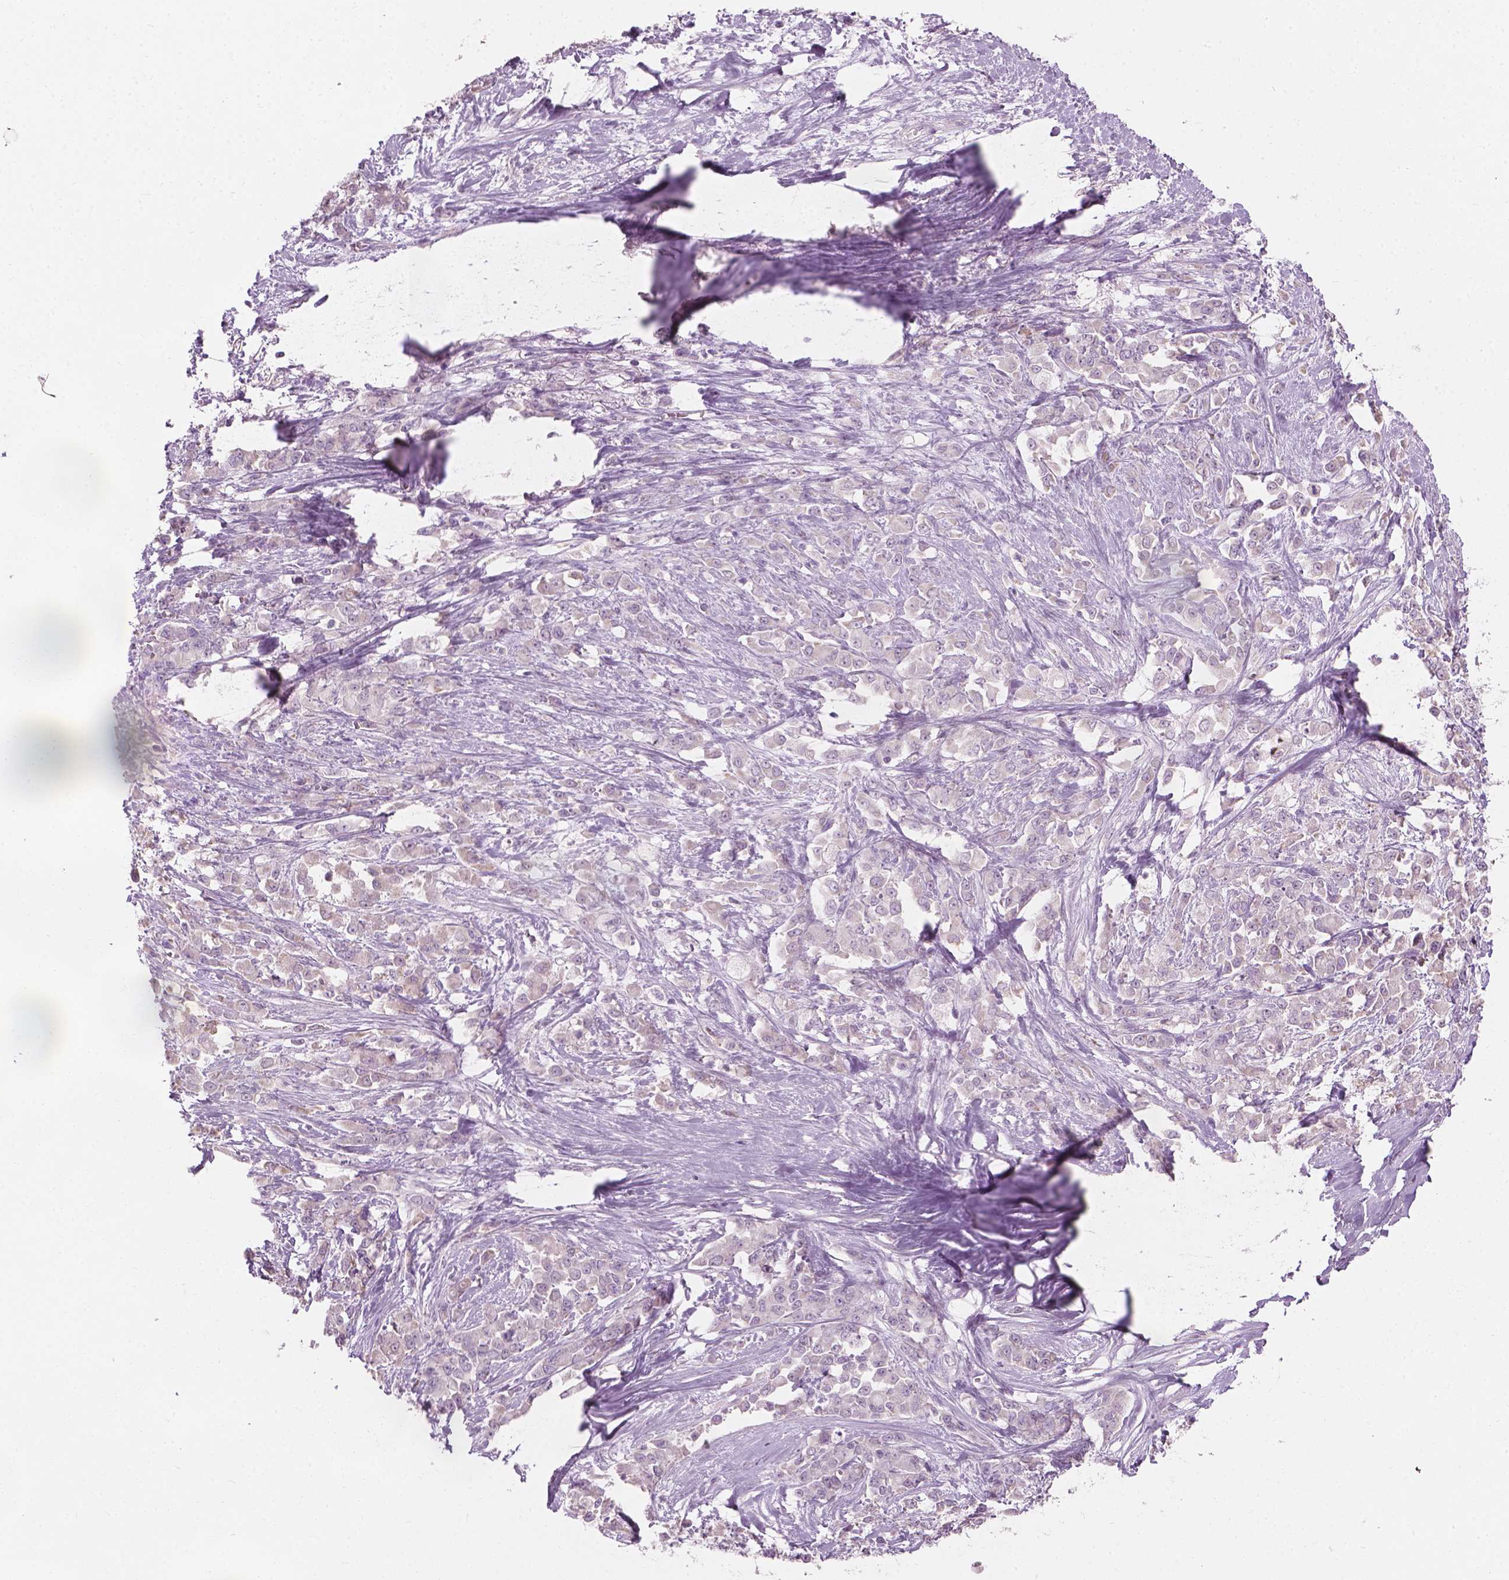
{"staining": {"intensity": "negative", "quantity": "none", "location": "none"}, "tissue": "stomach cancer", "cell_type": "Tumor cells", "image_type": "cancer", "snomed": [{"axis": "morphology", "description": "Adenocarcinoma, NOS"}, {"axis": "topography", "description": "Stomach"}], "caption": "Immunohistochemistry (IHC) micrograph of adenocarcinoma (stomach) stained for a protein (brown), which displays no positivity in tumor cells. (DAB immunohistochemistry (IHC), high magnification).", "gene": "CFAP126", "patient": {"sex": "female", "age": 76}}